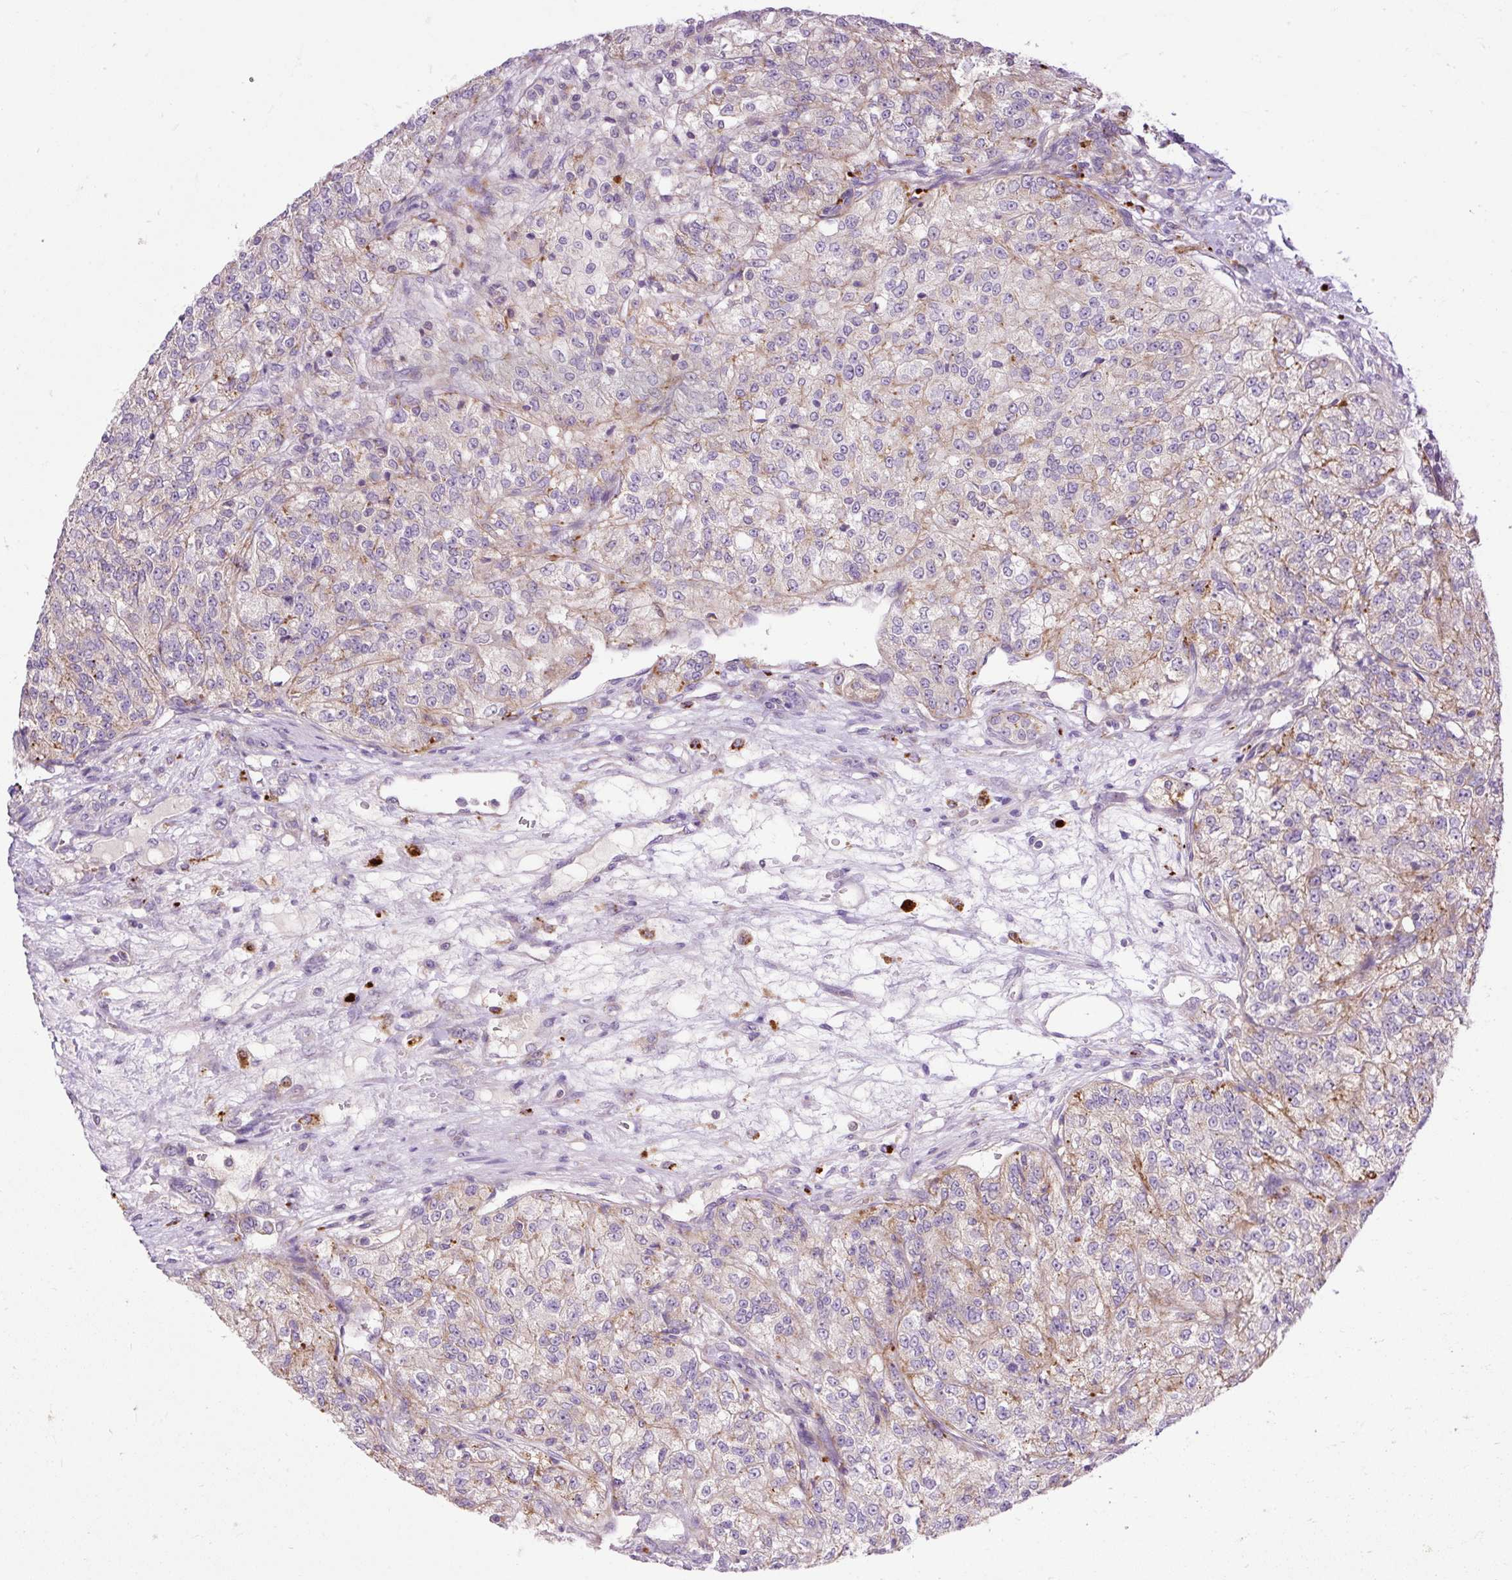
{"staining": {"intensity": "weak", "quantity": "<25%", "location": "cytoplasmic/membranous"}, "tissue": "renal cancer", "cell_type": "Tumor cells", "image_type": "cancer", "snomed": [{"axis": "morphology", "description": "Adenocarcinoma, NOS"}, {"axis": "topography", "description": "Kidney"}], "caption": "Tumor cells show no significant staining in renal adenocarcinoma.", "gene": "HEXB", "patient": {"sex": "female", "age": 63}}